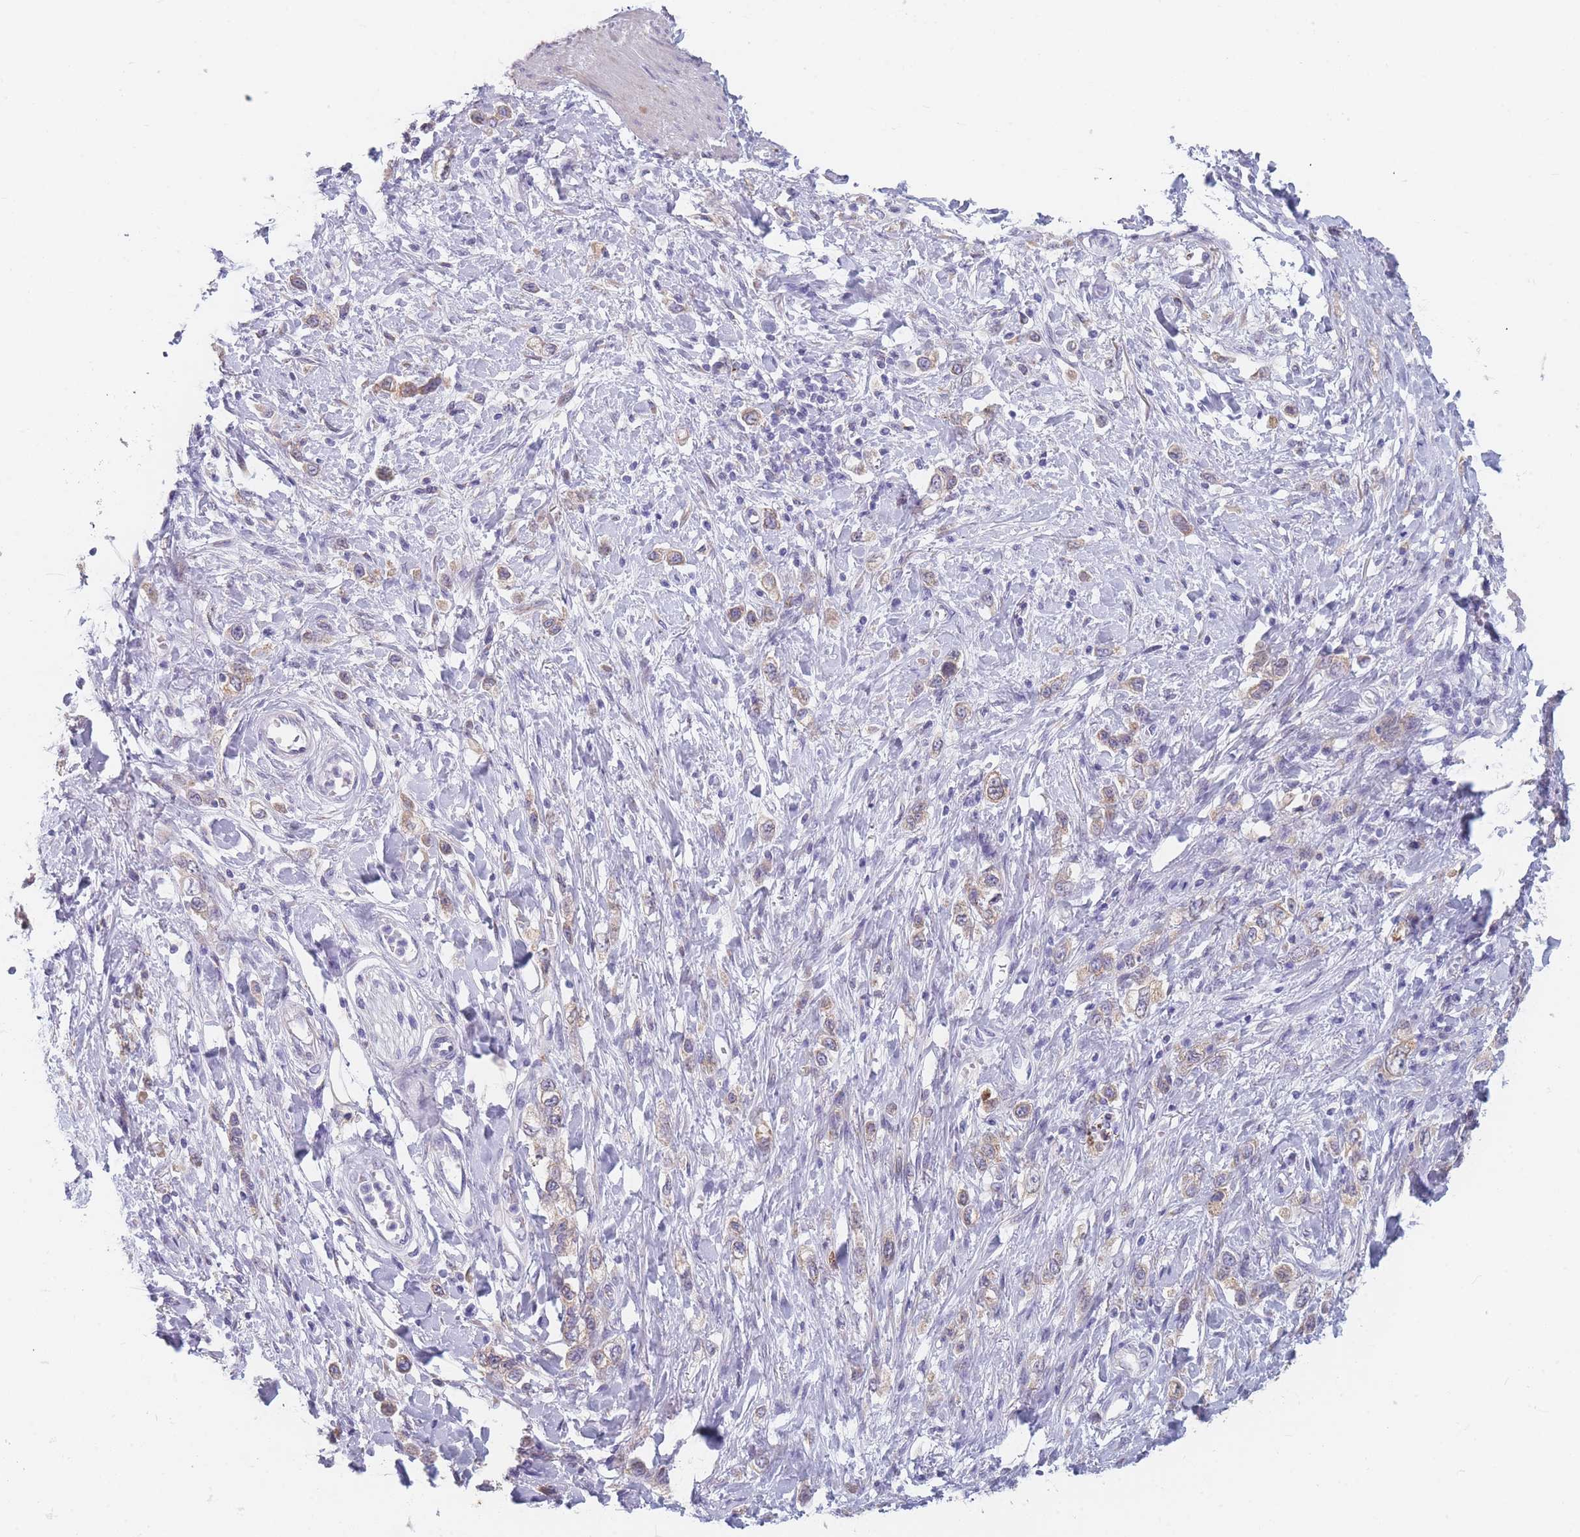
{"staining": {"intensity": "weak", "quantity": "25%-75%", "location": "cytoplasmic/membranous"}, "tissue": "stomach cancer", "cell_type": "Tumor cells", "image_type": "cancer", "snomed": [{"axis": "morphology", "description": "Adenocarcinoma, NOS"}, {"axis": "topography", "description": "Stomach"}], "caption": "The image reveals immunohistochemical staining of stomach adenocarcinoma. There is weak cytoplasmic/membranous staining is appreciated in about 25%-75% of tumor cells.", "gene": "TMED10", "patient": {"sex": "female", "age": 65}}